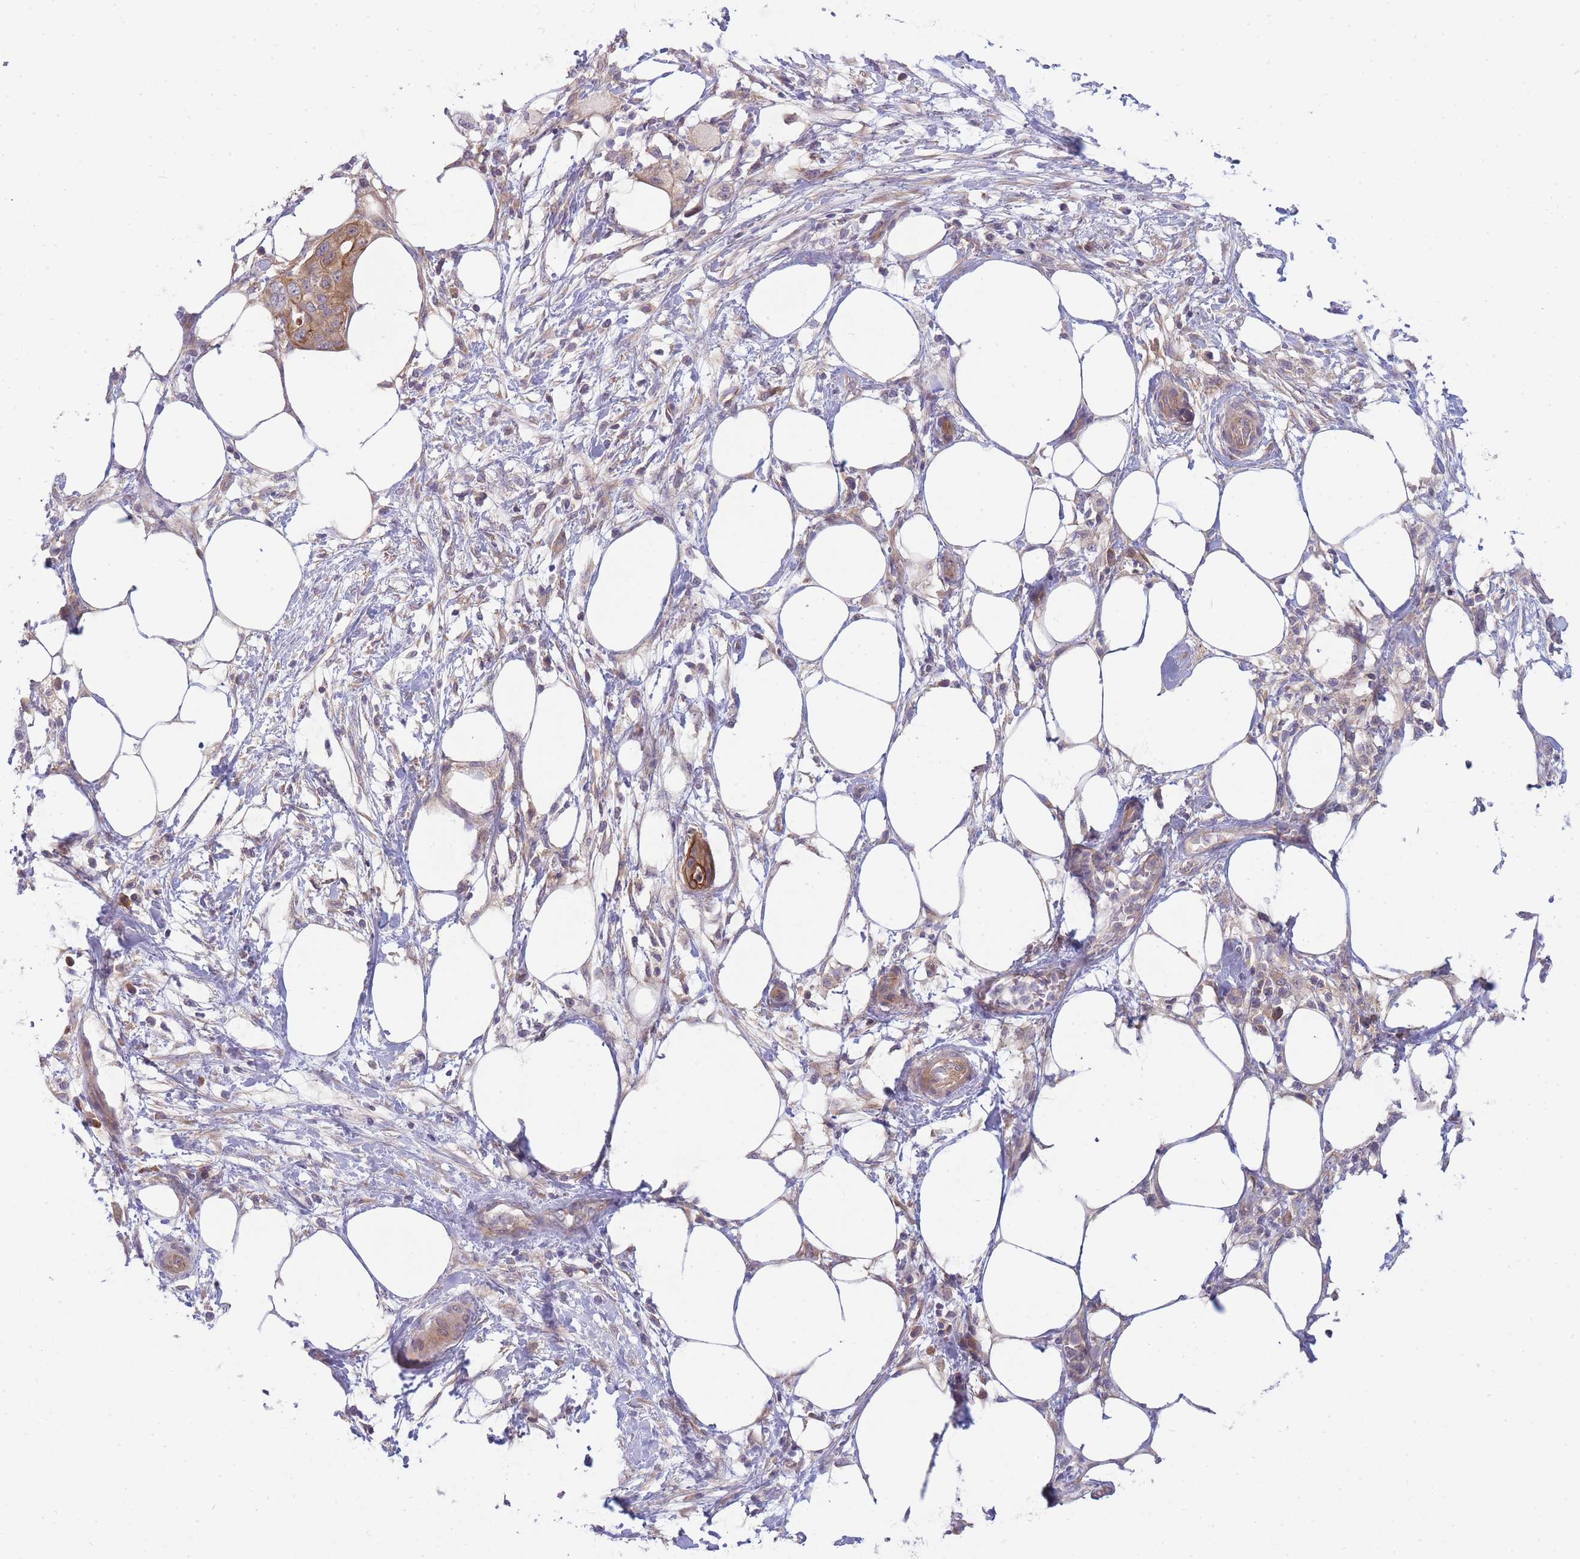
{"staining": {"intensity": "weak", "quantity": ">75%", "location": "cytoplasmic/membranous"}, "tissue": "pancreatic cancer", "cell_type": "Tumor cells", "image_type": "cancer", "snomed": [{"axis": "morphology", "description": "Adenocarcinoma, NOS"}, {"axis": "topography", "description": "Pancreas"}], "caption": "Pancreatic cancer (adenocarcinoma) stained with immunohistochemistry (IHC) exhibits weak cytoplasmic/membranous positivity in approximately >75% of tumor cells.", "gene": "PFDN6", "patient": {"sex": "male", "age": 68}}